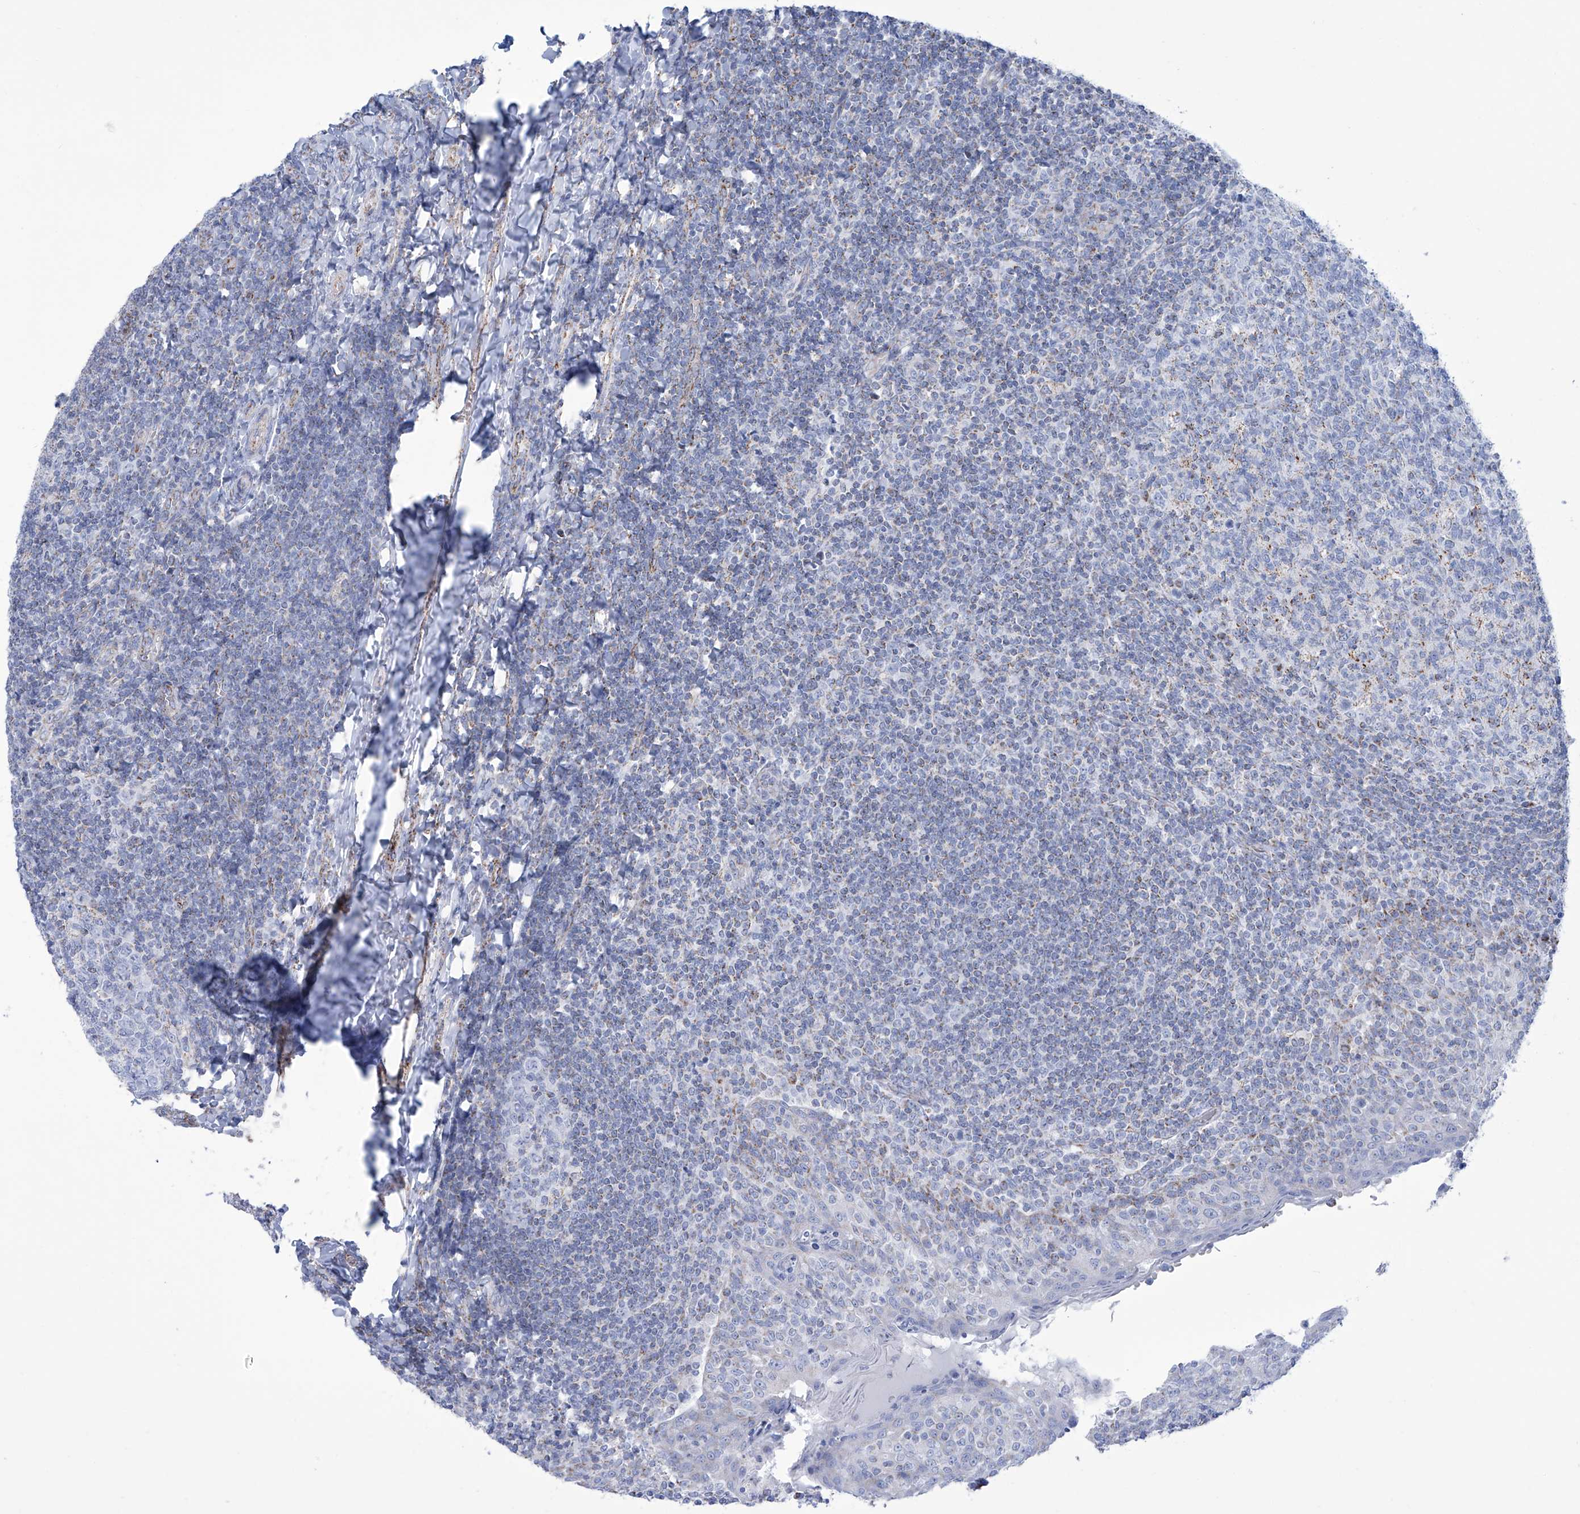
{"staining": {"intensity": "negative", "quantity": "none", "location": "none"}, "tissue": "tonsil", "cell_type": "Germinal center cells", "image_type": "normal", "snomed": [{"axis": "morphology", "description": "Normal tissue, NOS"}, {"axis": "topography", "description": "Tonsil"}], "caption": "Human tonsil stained for a protein using IHC displays no positivity in germinal center cells.", "gene": "ALDH6A1", "patient": {"sex": "female", "age": 19}}